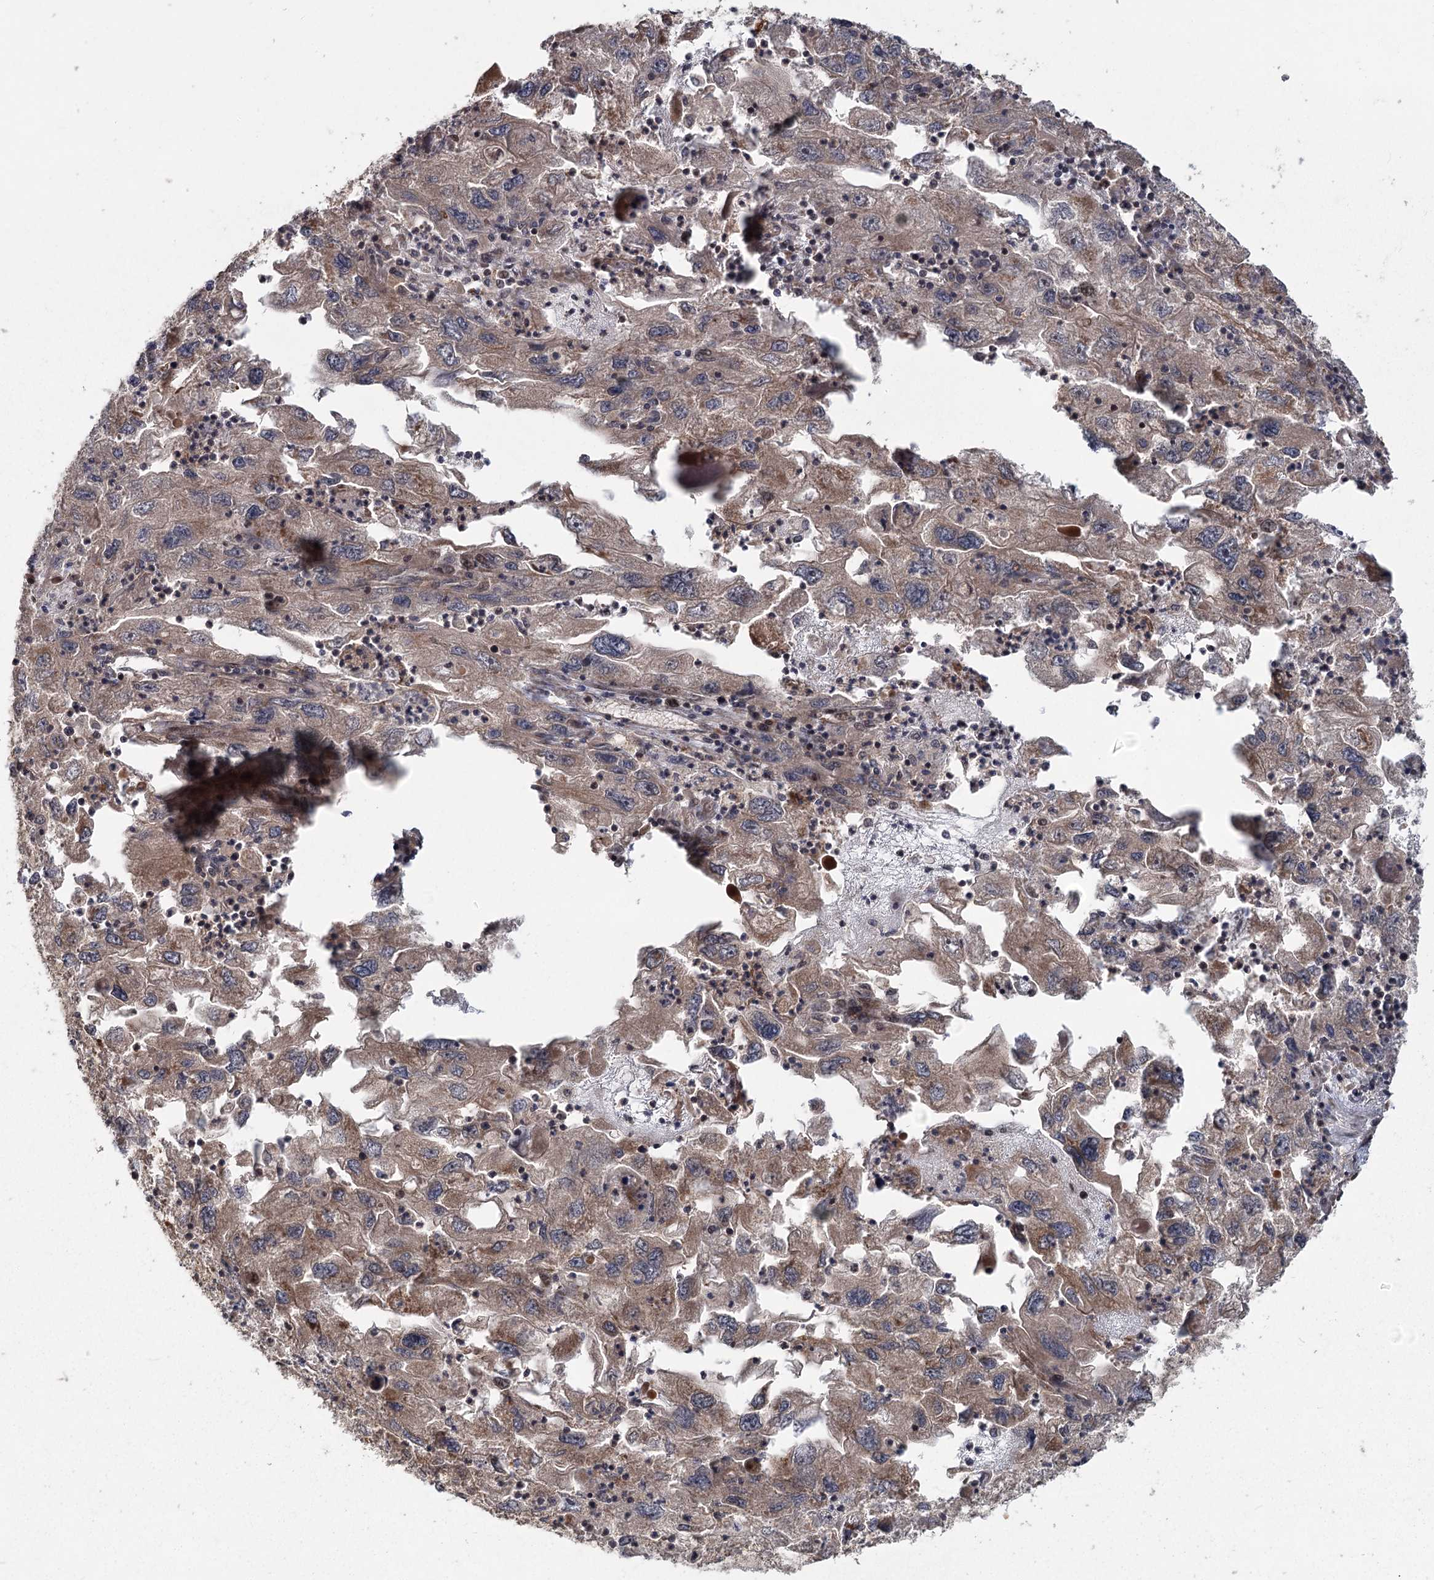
{"staining": {"intensity": "moderate", "quantity": "25%-75%", "location": "cytoplasmic/membranous"}, "tissue": "endometrial cancer", "cell_type": "Tumor cells", "image_type": "cancer", "snomed": [{"axis": "morphology", "description": "Adenocarcinoma, NOS"}, {"axis": "topography", "description": "Endometrium"}], "caption": "The histopathology image exhibits staining of endometrial cancer, revealing moderate cytoplasmic/membranous protein expression (brown color) within tumor cells.", "gene": "RAPGEF6", "patient": {"sex": "female", "age": 49}}